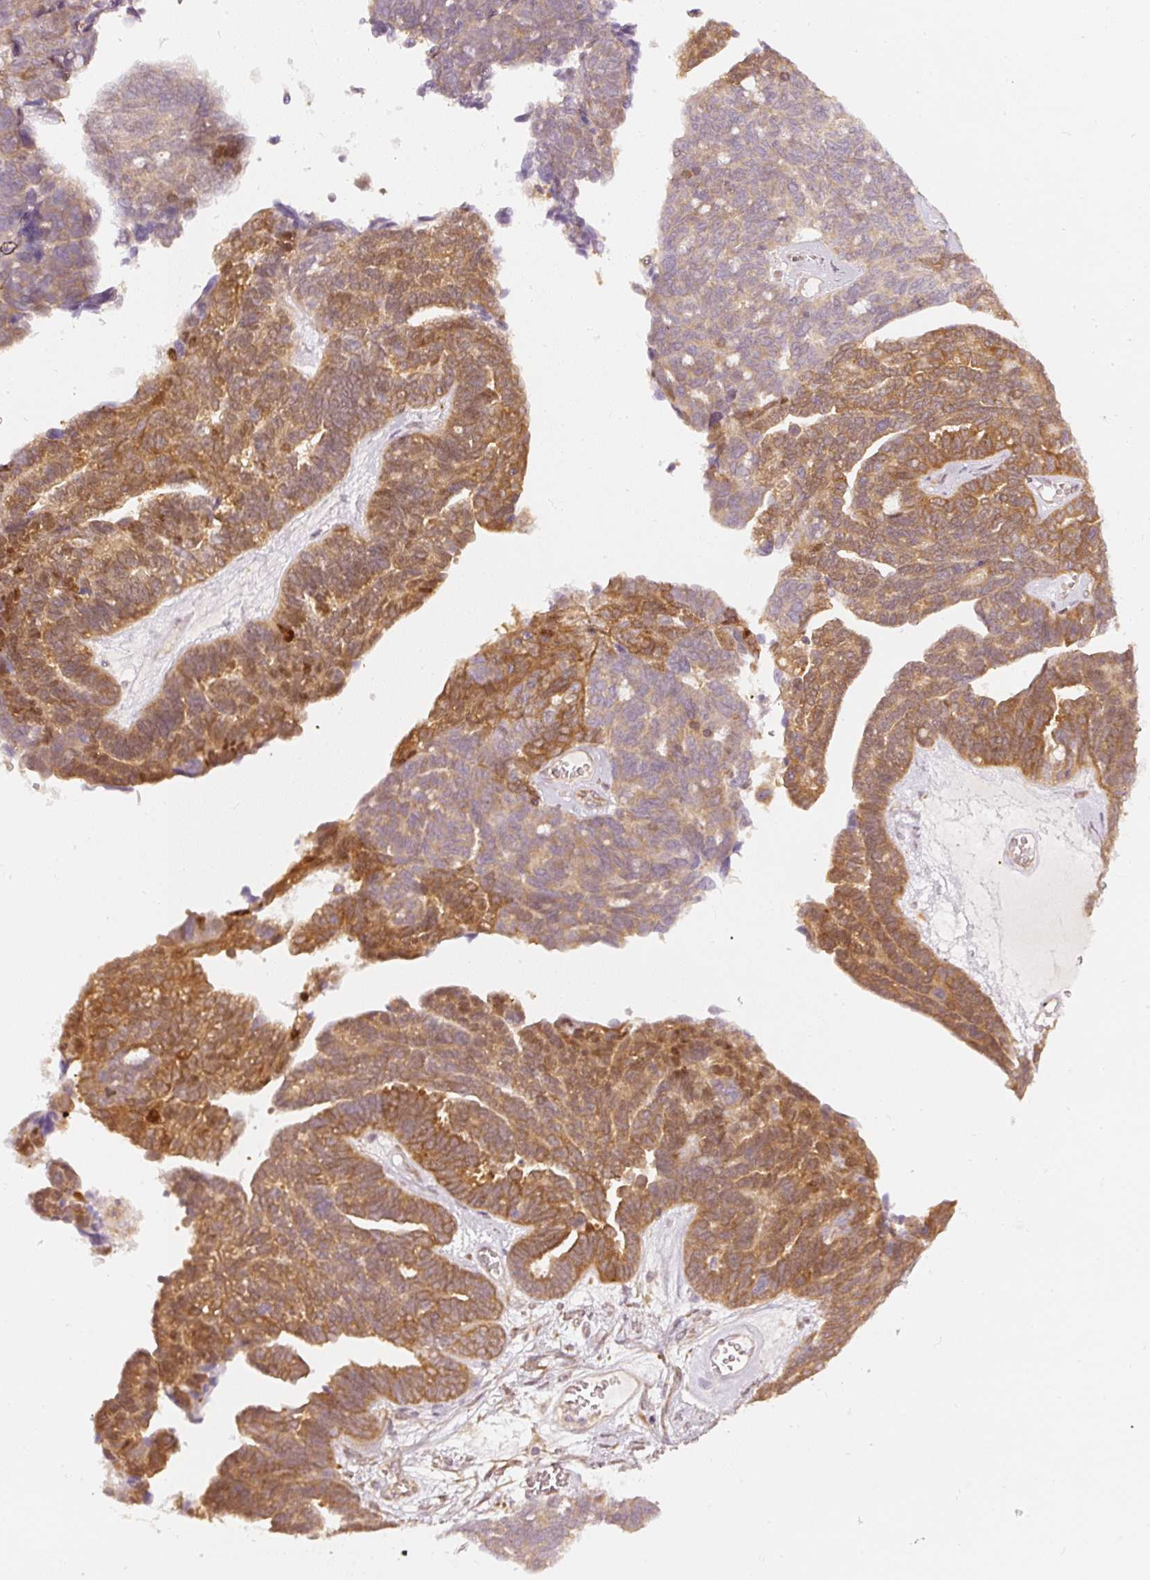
{"staining": {"intensity": "moderate", "quantity": "25%-75%", "location": "cytoplasmic/membranous,nuclear"}, "tissue": "ovarian cancer", "cell_type": "Tumor cells", "image_type": "cancer", "snomed": [{"axis": "morphology", "description": "Cystadenocarcinoma, serous, NOS"}, {"axis": "topography", "description": "Ovary"}], "caption": "Ovarian cancer stained for a protein (brown) shows moderate cytoplasmic/membranous and nuclear positive positivity in about 25%-75% of tumor cells.", "gene": "ASMTL", "patient": {"sex": "female", "age": 79}}